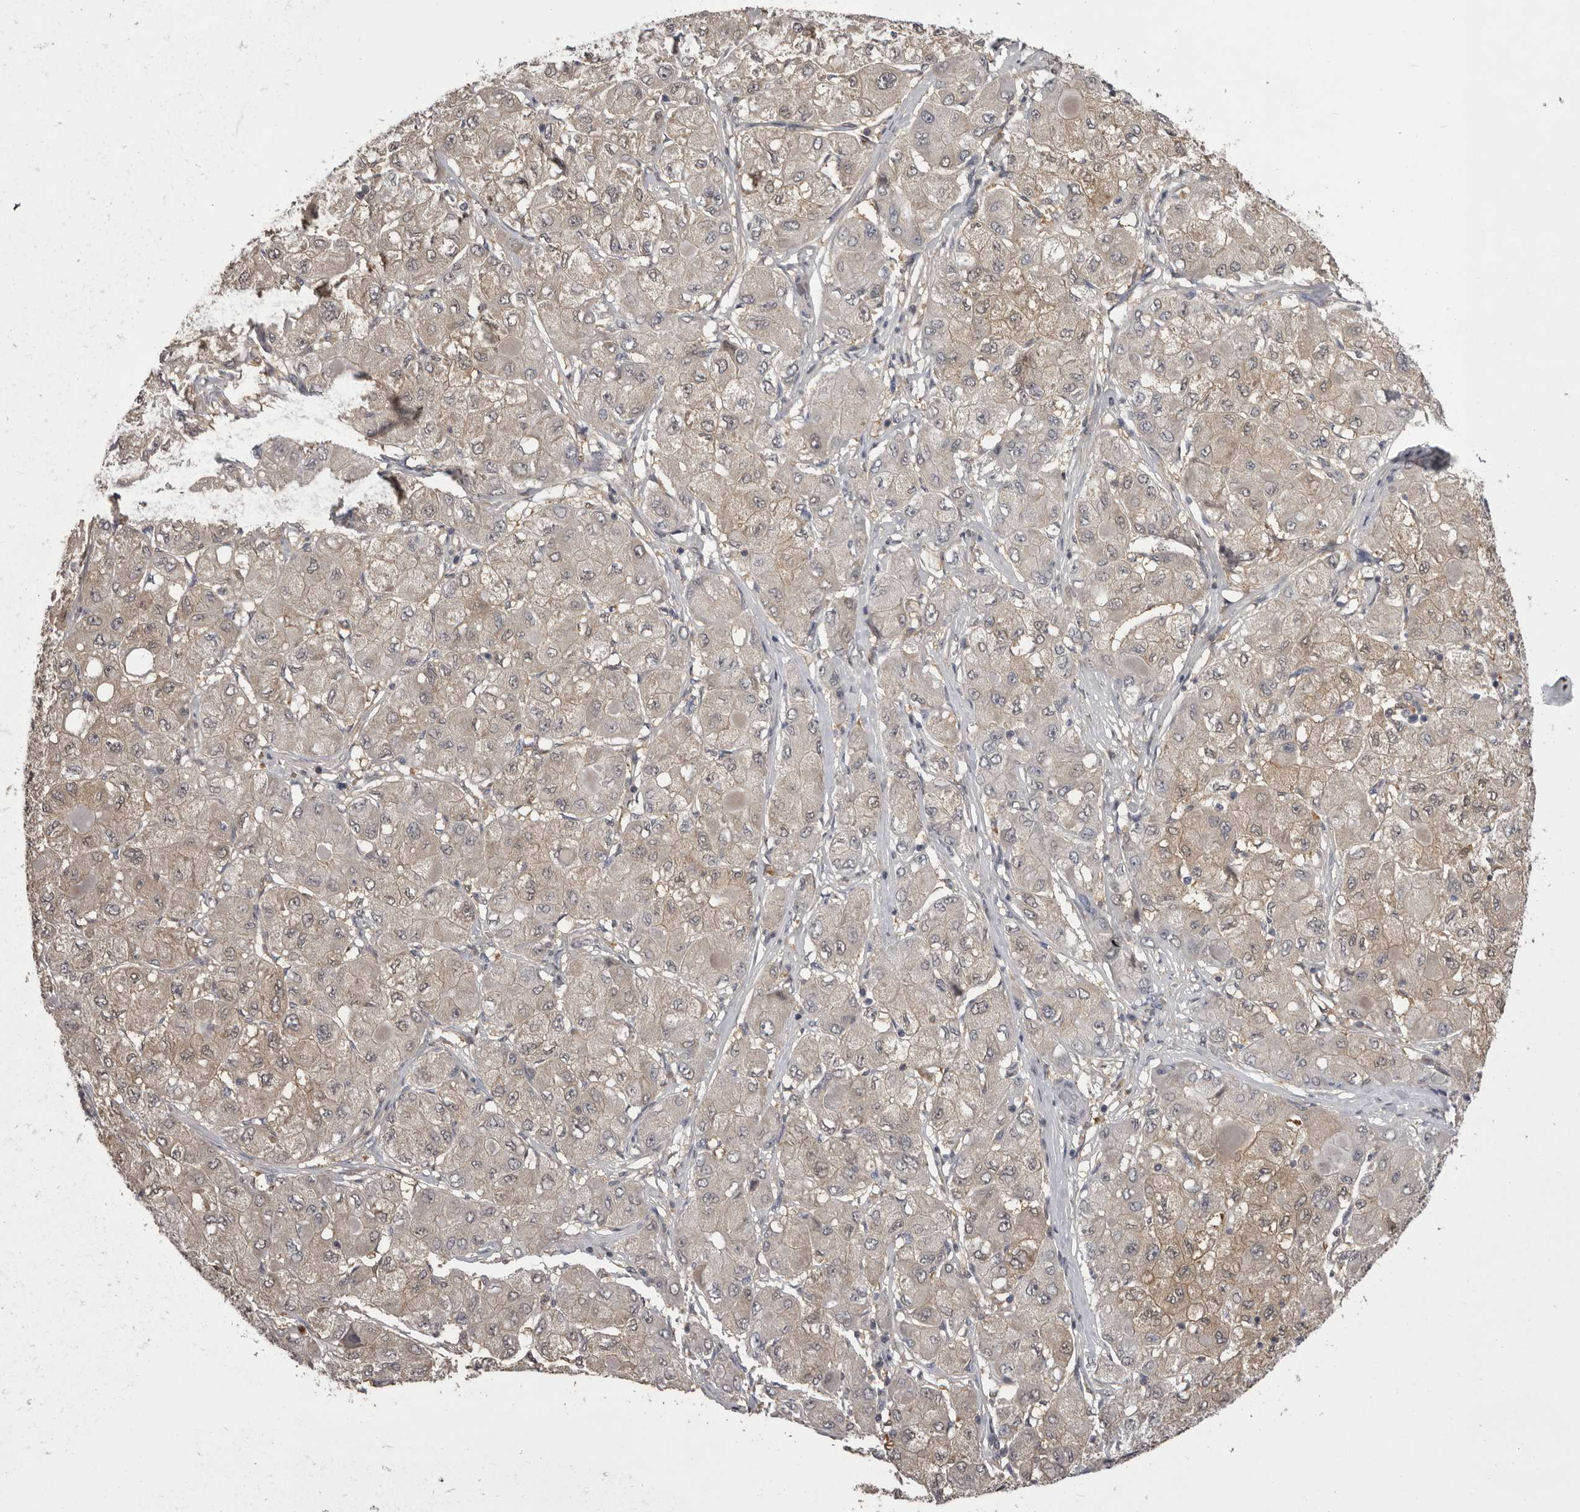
{"staining": {"intensity": "moderate", "quantity": "<25%", "location": "cytoplasmic/membranous"}, "tissue": "liver cancer", "cell_type": "Tumor cells", "image_type": "cancer", "snomed": [{"axis": "morphology", "description": "Carcinoma, Hepatocellular, NOS"}, {"axis": "topography", "description": "Liver"}], "caption": "About <25% of tumor cells in hepatocellular carcinoma (liver) display moderate cytoplasmic/membranous protein expression as visualized by brown immunohistochemical staining.", "gene": "MDH1", "patient": {"sex": "male", "age": 80}}